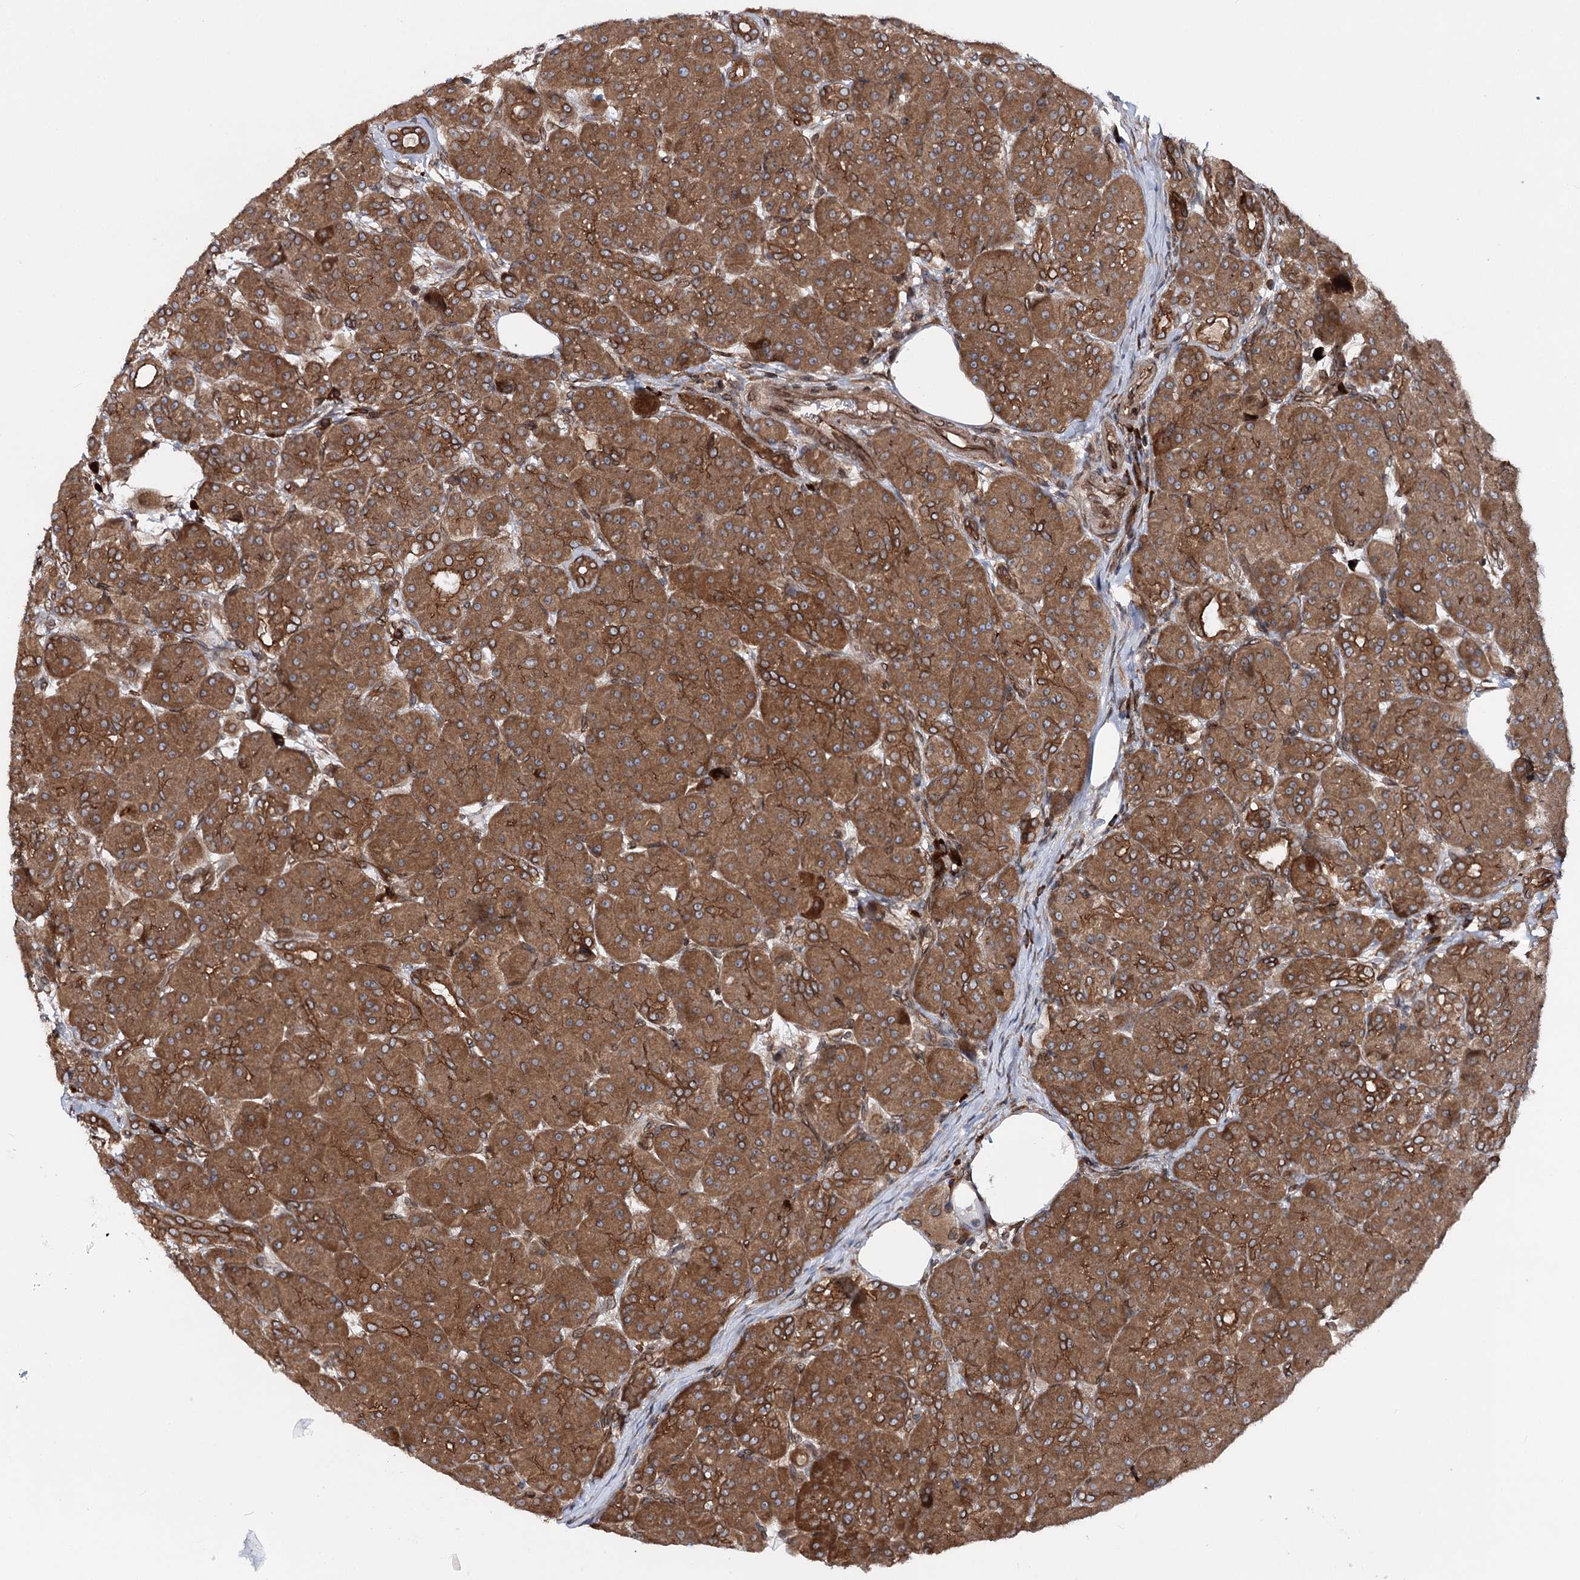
{"staining": {"intensity": "strong", "quantity": ">75%", "location": "cytoplasmic/membranous,nuclear"}, "tissue": "pancreas", "cell_type": "Exocrine glandular cells", "image_type": "normal", "snomed": [{"axis": "morphology", "description": "Normal tissue, NOS"}, {"axis": "topography", "description": "Pancreas"}], "caption": "Immunohistochemistry (IHC) (DAB (3,3'-diaminobenzidine)) staining of benign human pancreas displays strong cytoplasmic/membranous,nuclear protein staining in approximately >75% of exocrine glandular cells. Using DAB (brown) and hematoxylin (blue) stains, captured at high magnification using brightfield microscopy.", "gene": "FGFR1OP2", "patient": {"sex": "male", "age": 63}}